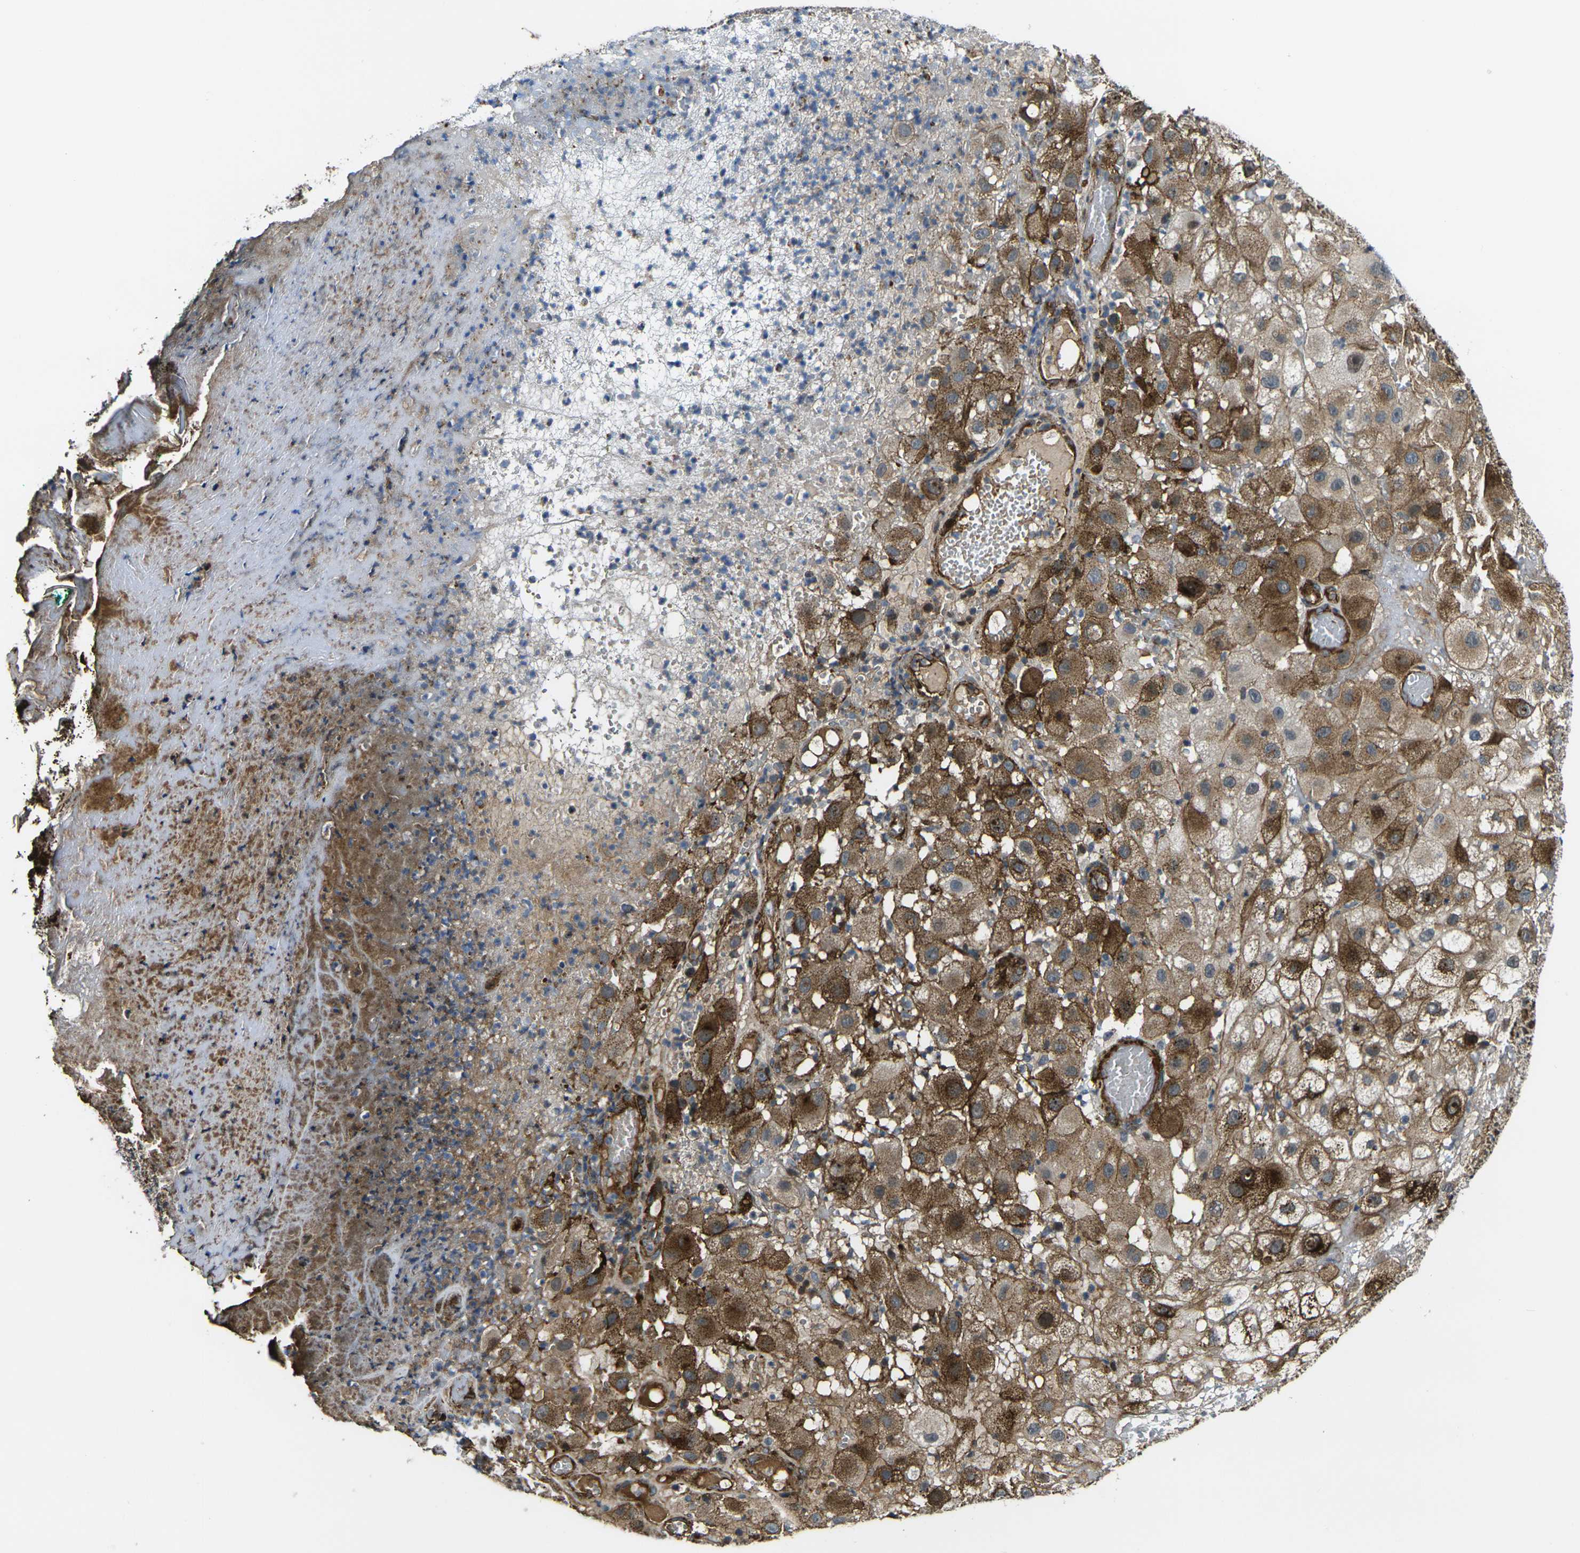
{"staining": {"intensity": "moderate", "quantity": ">75%", "location": "cytoplasmic/membranous,nuclear"}, "tissue": "melanoma", "cell_type": "Tumor cells", "image_type": "cancer", "snomed": [{"axis": "morphology", "description": "Malignant melanoma, NOS"}, {"axis": "topography", "description": "Skin"}], "caption": "Brown immunohistochemical staining in human melanoma demonstrates moderate cytoplasmic/membranous and nuclear positivity in about >75% of tumor cells. The staining was performed using DAB to visualize the protein expression in brown, while the nuclei were stained in blue with hematoxylin (Magnification: 20x).", "gene": "ECE1", "patient": {"sex": "female", "age": 81}}